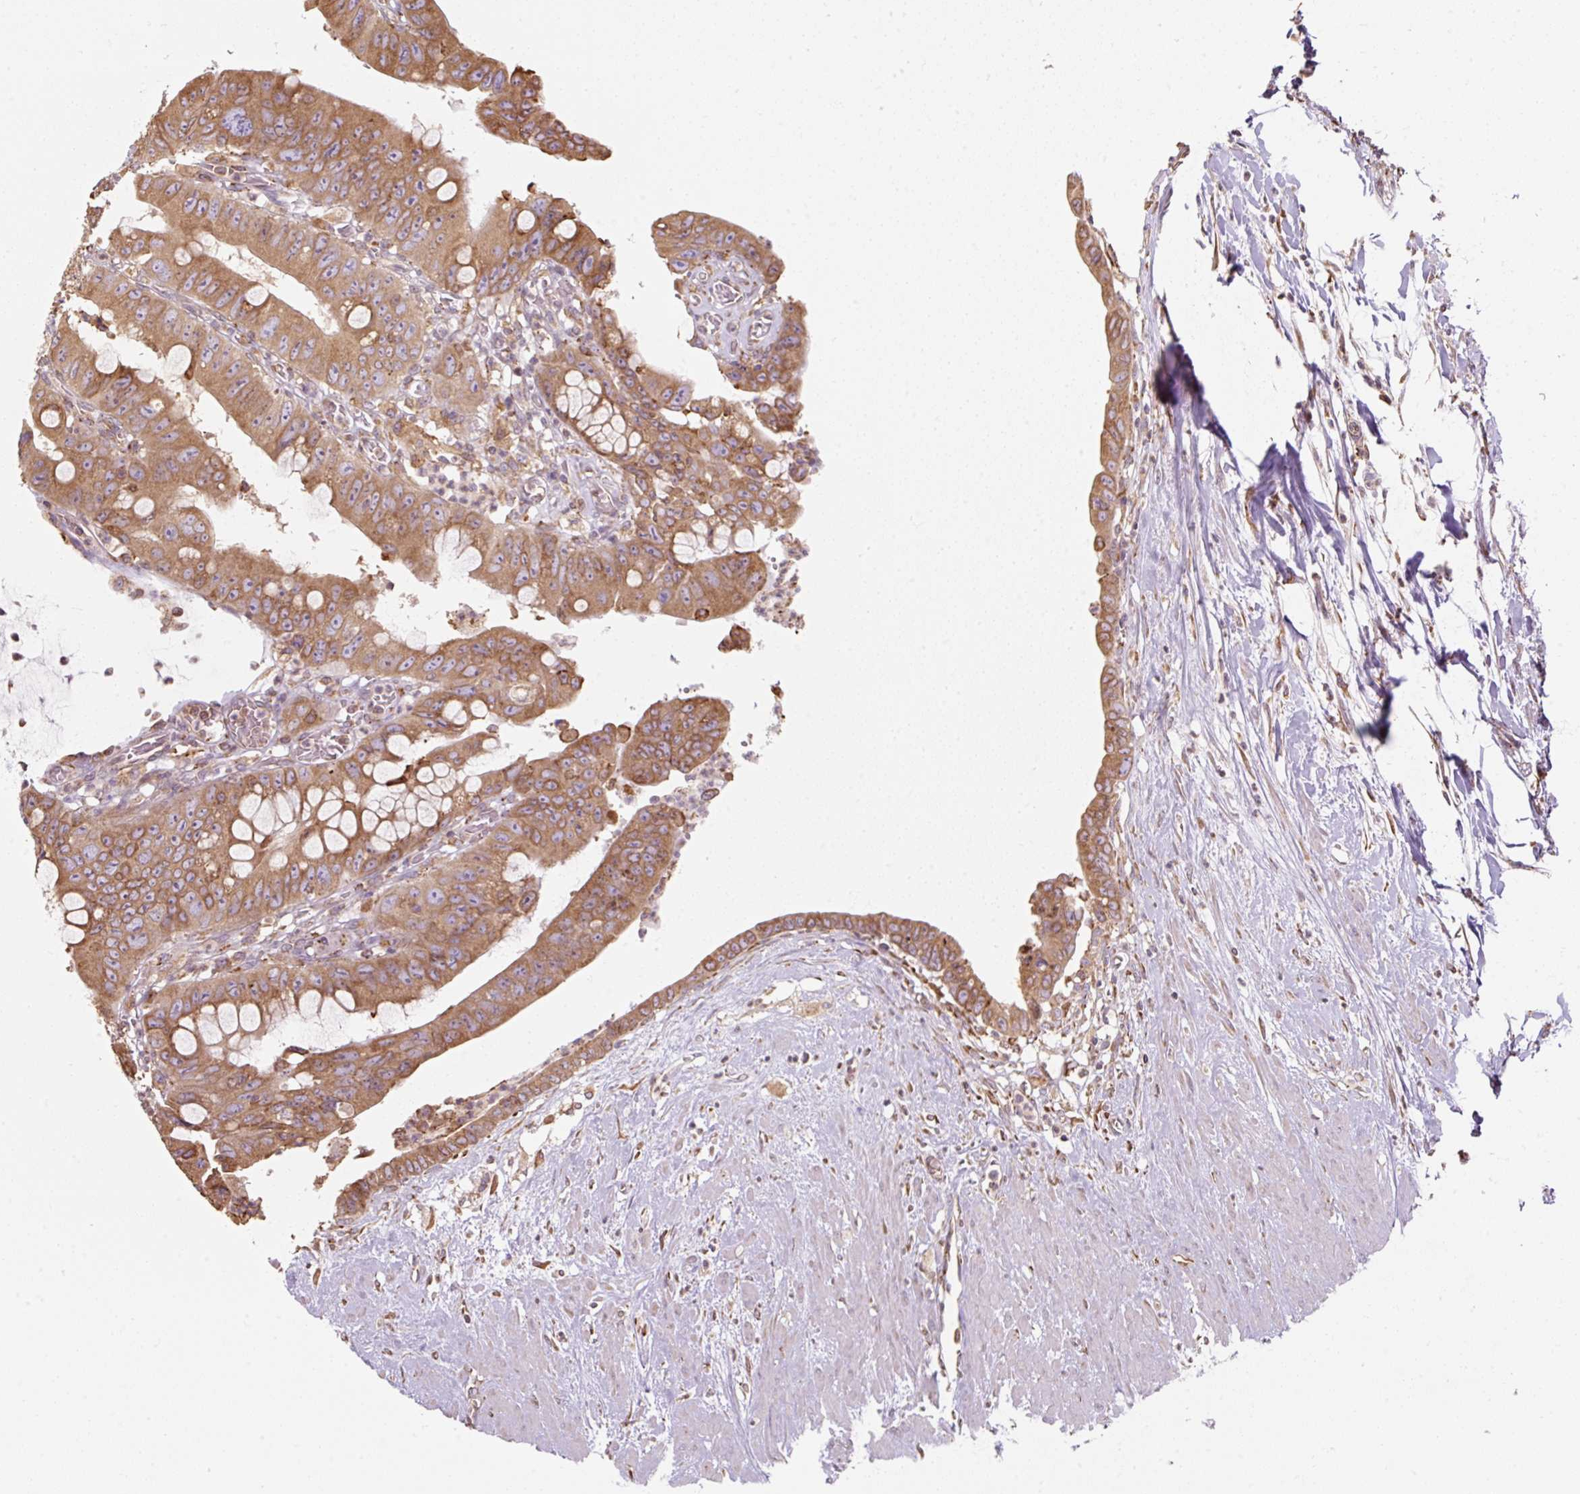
{"staining": {"intensity": "moderate", "quantity": ">75%", "location": "cytoplasmic/membranous"}, "tissue": "colorectal cancer", "cell_type": "Tumor cells", "image_type": "cancer", "snomed": [{"axis": "morphology", "description": "Adenocarcinoma, NOS"}, {"axis": "topography", "description": "Rectum"}], "caption": "There is medium levels of moderate cytoplasmic/membranous staining in tumor cells of colorectal adenocarcinoma, as demonstrated by immunohistochemical staining (brown color).", "gene": "PRKCSH", "patient": {"sex": "male", "age": 78}}